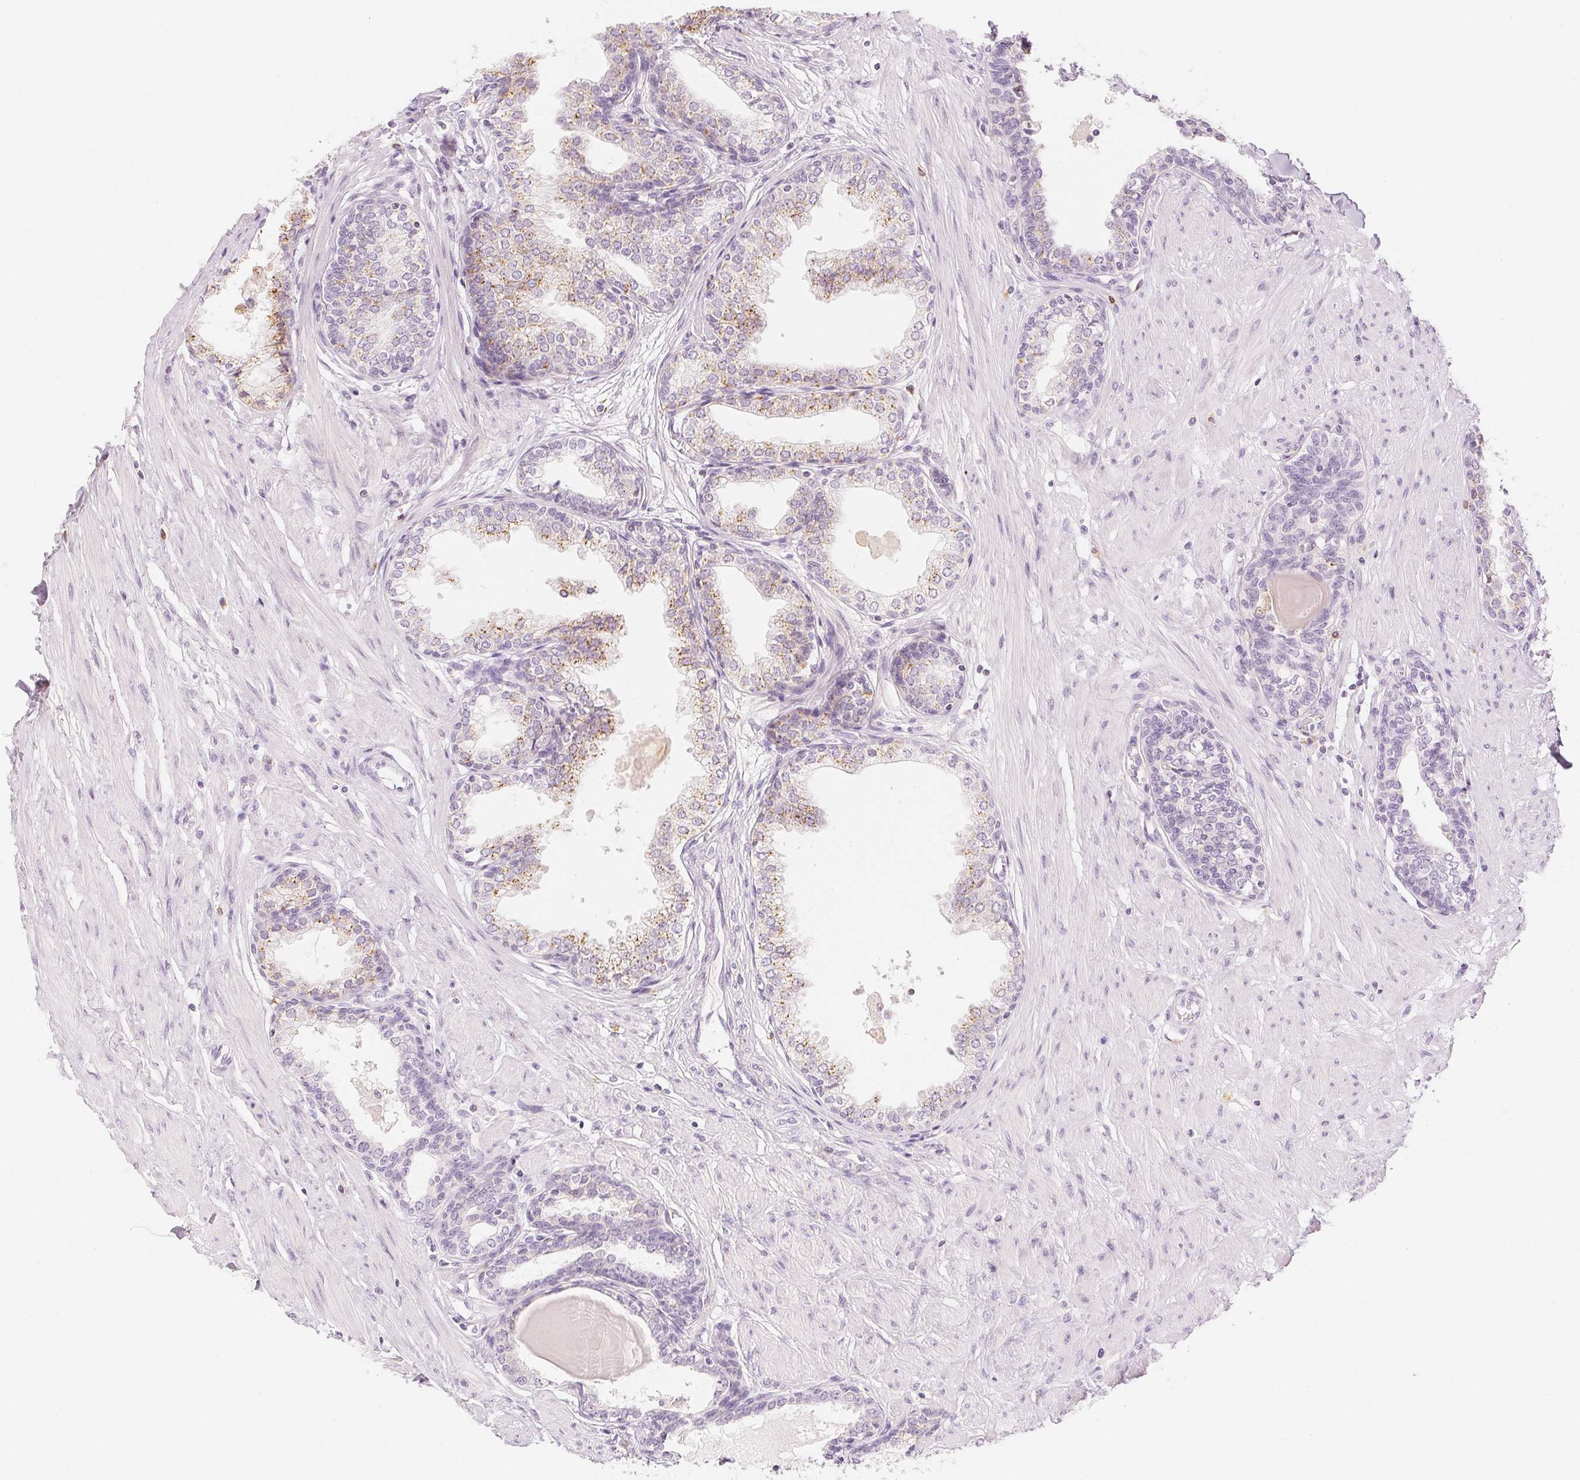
{"staining": {"intensity": "weak", "quantity": "<25%", "location": "cytoplasmic/membranous"}, "tissue": "prostate", "cell_type": "Glandular cells", "image_type": "normal", "snomed": [{"axis": "morphology", "description": "Normal tissue, NOS"}, {"axis": "topography", "description": "Prostate"}], "caption": "IHC image of normal human prostate stained for a protein (brown), which reveals no staining in glandular cells. Brightfield microscopy of immunohistochemistry stained with DAB (brown) and hematoxylin (blue), captured at high magnification.", "gene": "SLC5A2", "patient": {"sex": "male", "age": 55}}